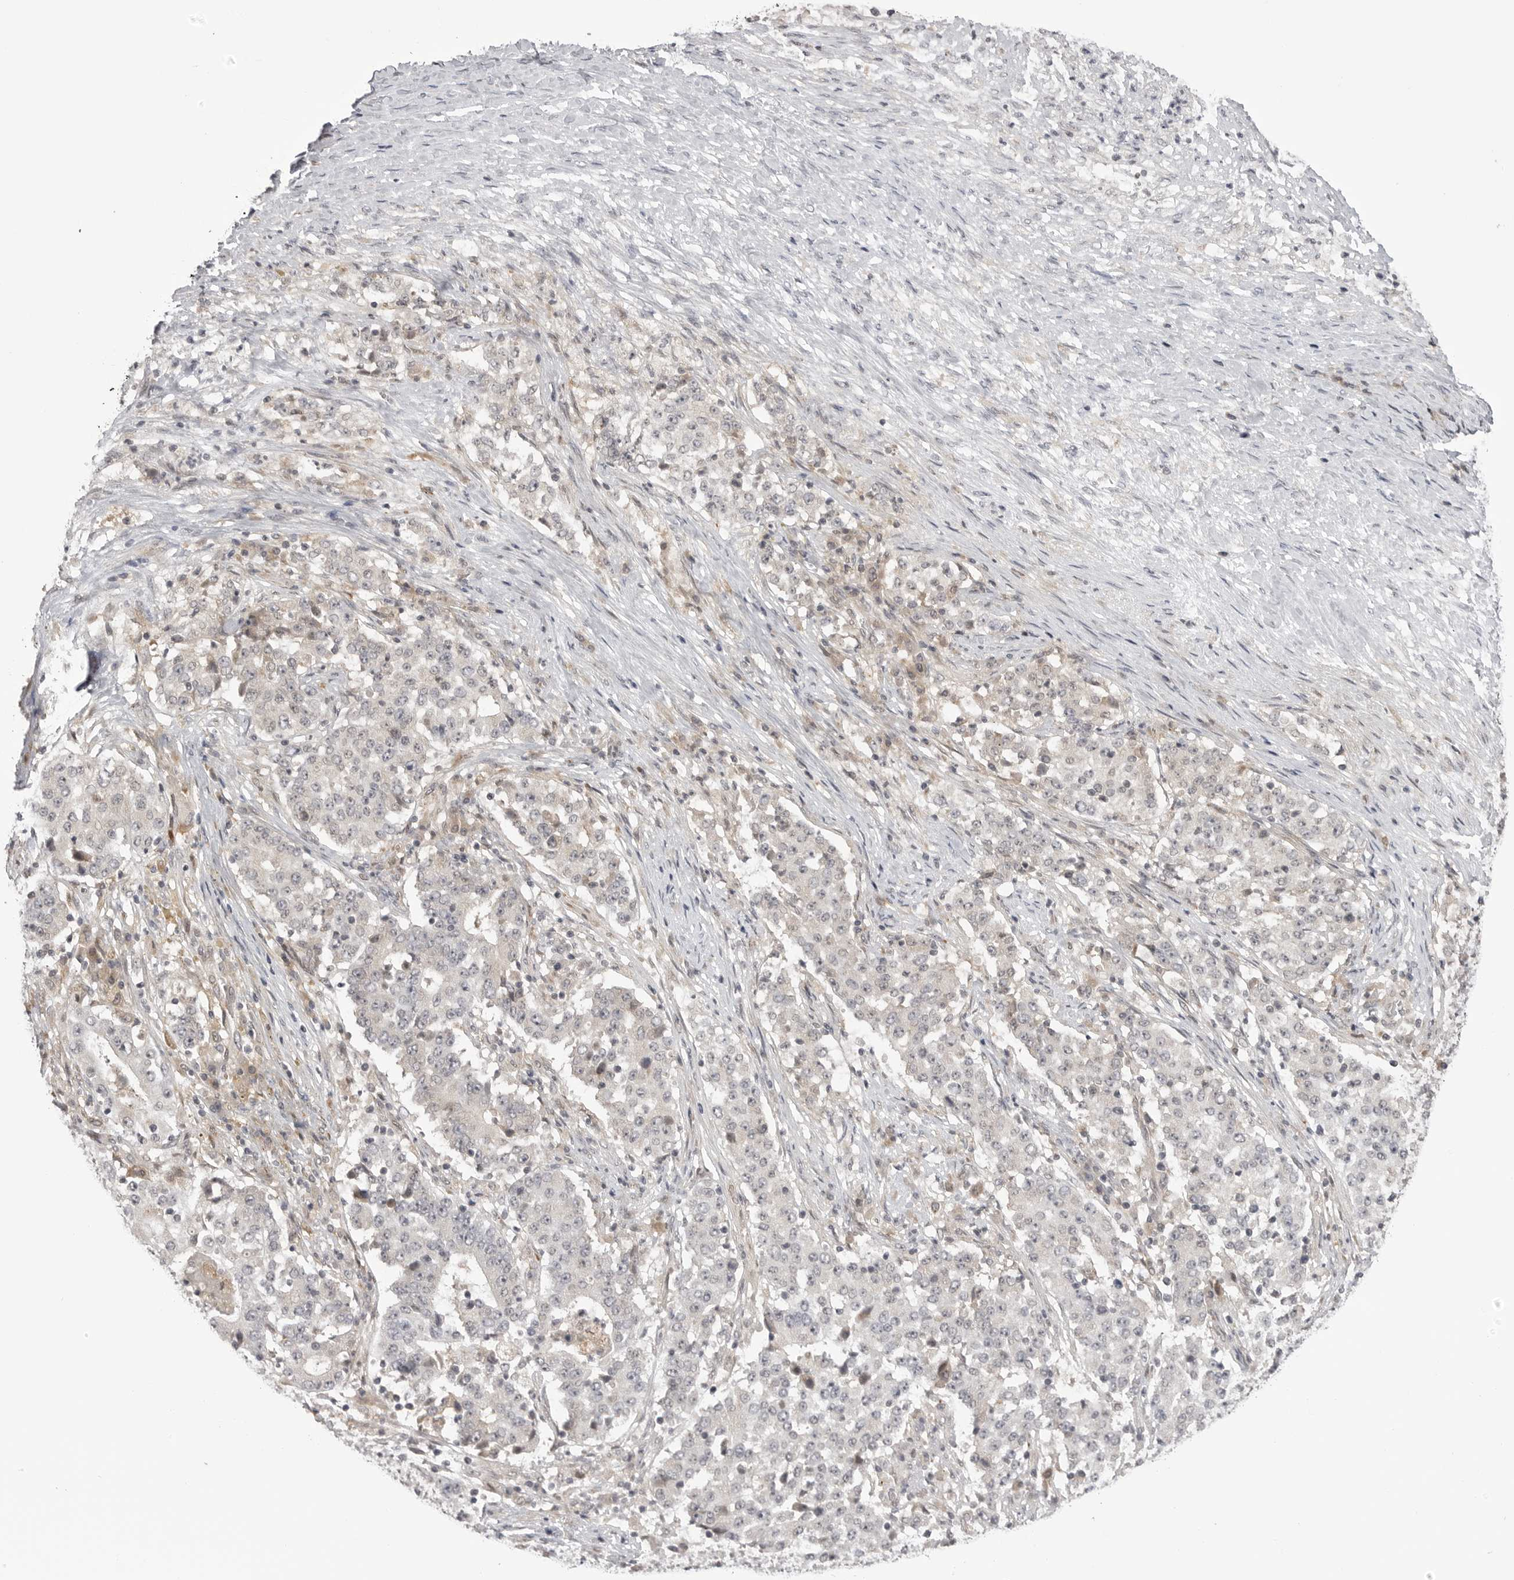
{"staining": {"intensity": "negative", "quantity": "none", "location": "none"}, "tissue": "stomach cancer", "cell_type": "Tumor cells", "image_type": "cancer", "snomed": [{"axis": "morphology", "description": "Adenocarcinoma, NOS"}, {"axis": "topography", "description": "Stomach"}], "caption": "Immunohistochemistry micrograph of neoplastic tissue: stomach cancer stained with DAB (3,3'-diaminobenzidine) reveals no significant protein staining in tumor cells. Brightfield microscopy of immunohistochemistry (IHC) stained with DAB (3,3'-diaminobenzidine) (brown) and hematoxylin (blue), captured at high magnification.", "gene": "PTK2B", "patient": {"sex": "male", "age": 59}}